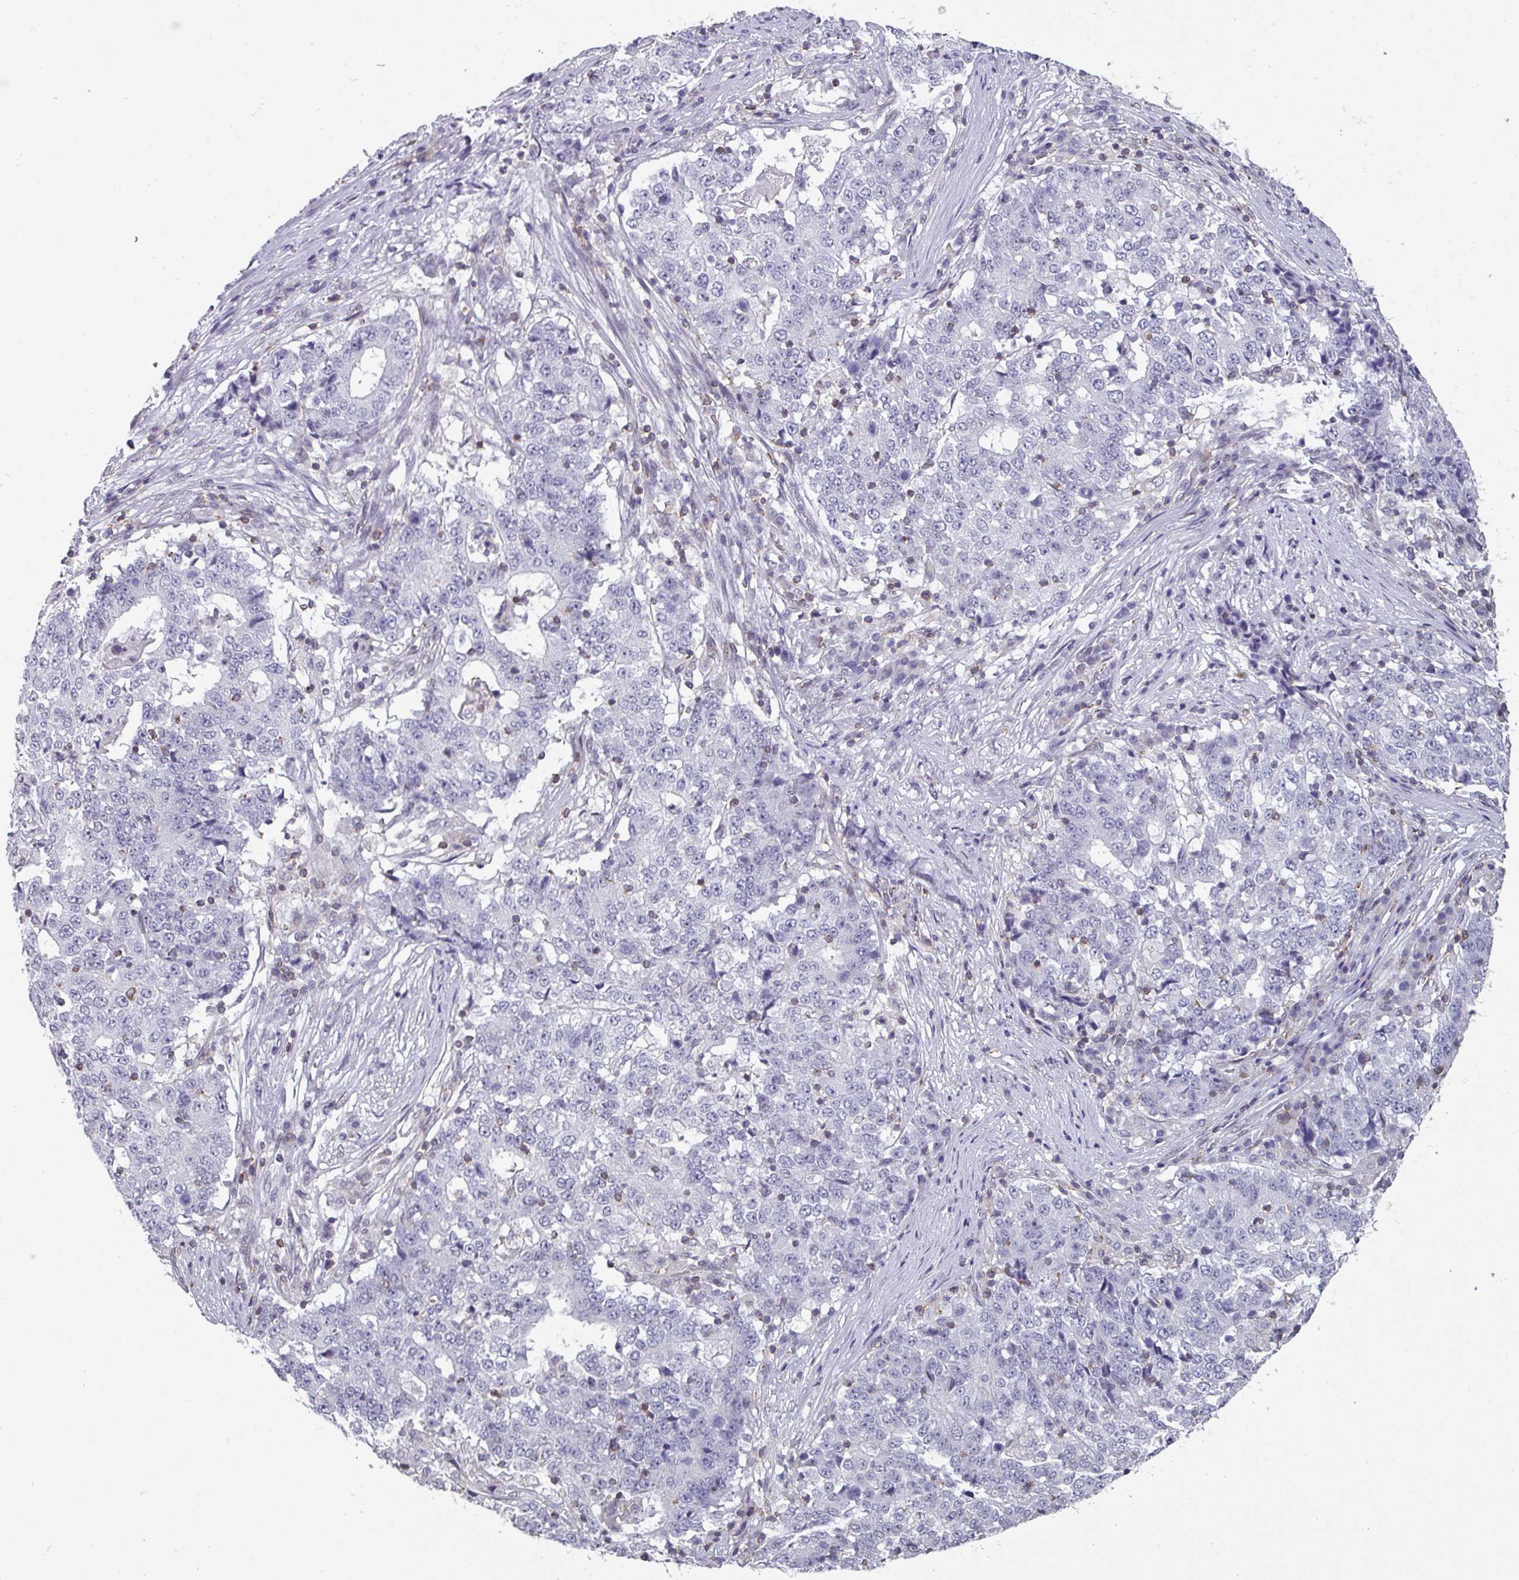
{"staining": {"intensity": "negative", "quantity": "none", "location": "none"}, "tissue": "stomach cancer", "cell_type": "Tumor cells", "image_type": "cancer", "snomed": [{"axis": "morphology", "description": "Adenocarcinoma, NOS"}, {"axis": "topography", "description": "Stomach"}], "caption": "This photomicrograph is of stomach adenocarcinoma stained with immunohistochemistry (IHC) to label a protein in brown with the nuclei are counter-stained blue. There is no staining in tumor cells.", "gene": "RASAL3", "patient": {"sex": "male", "age": 59}}